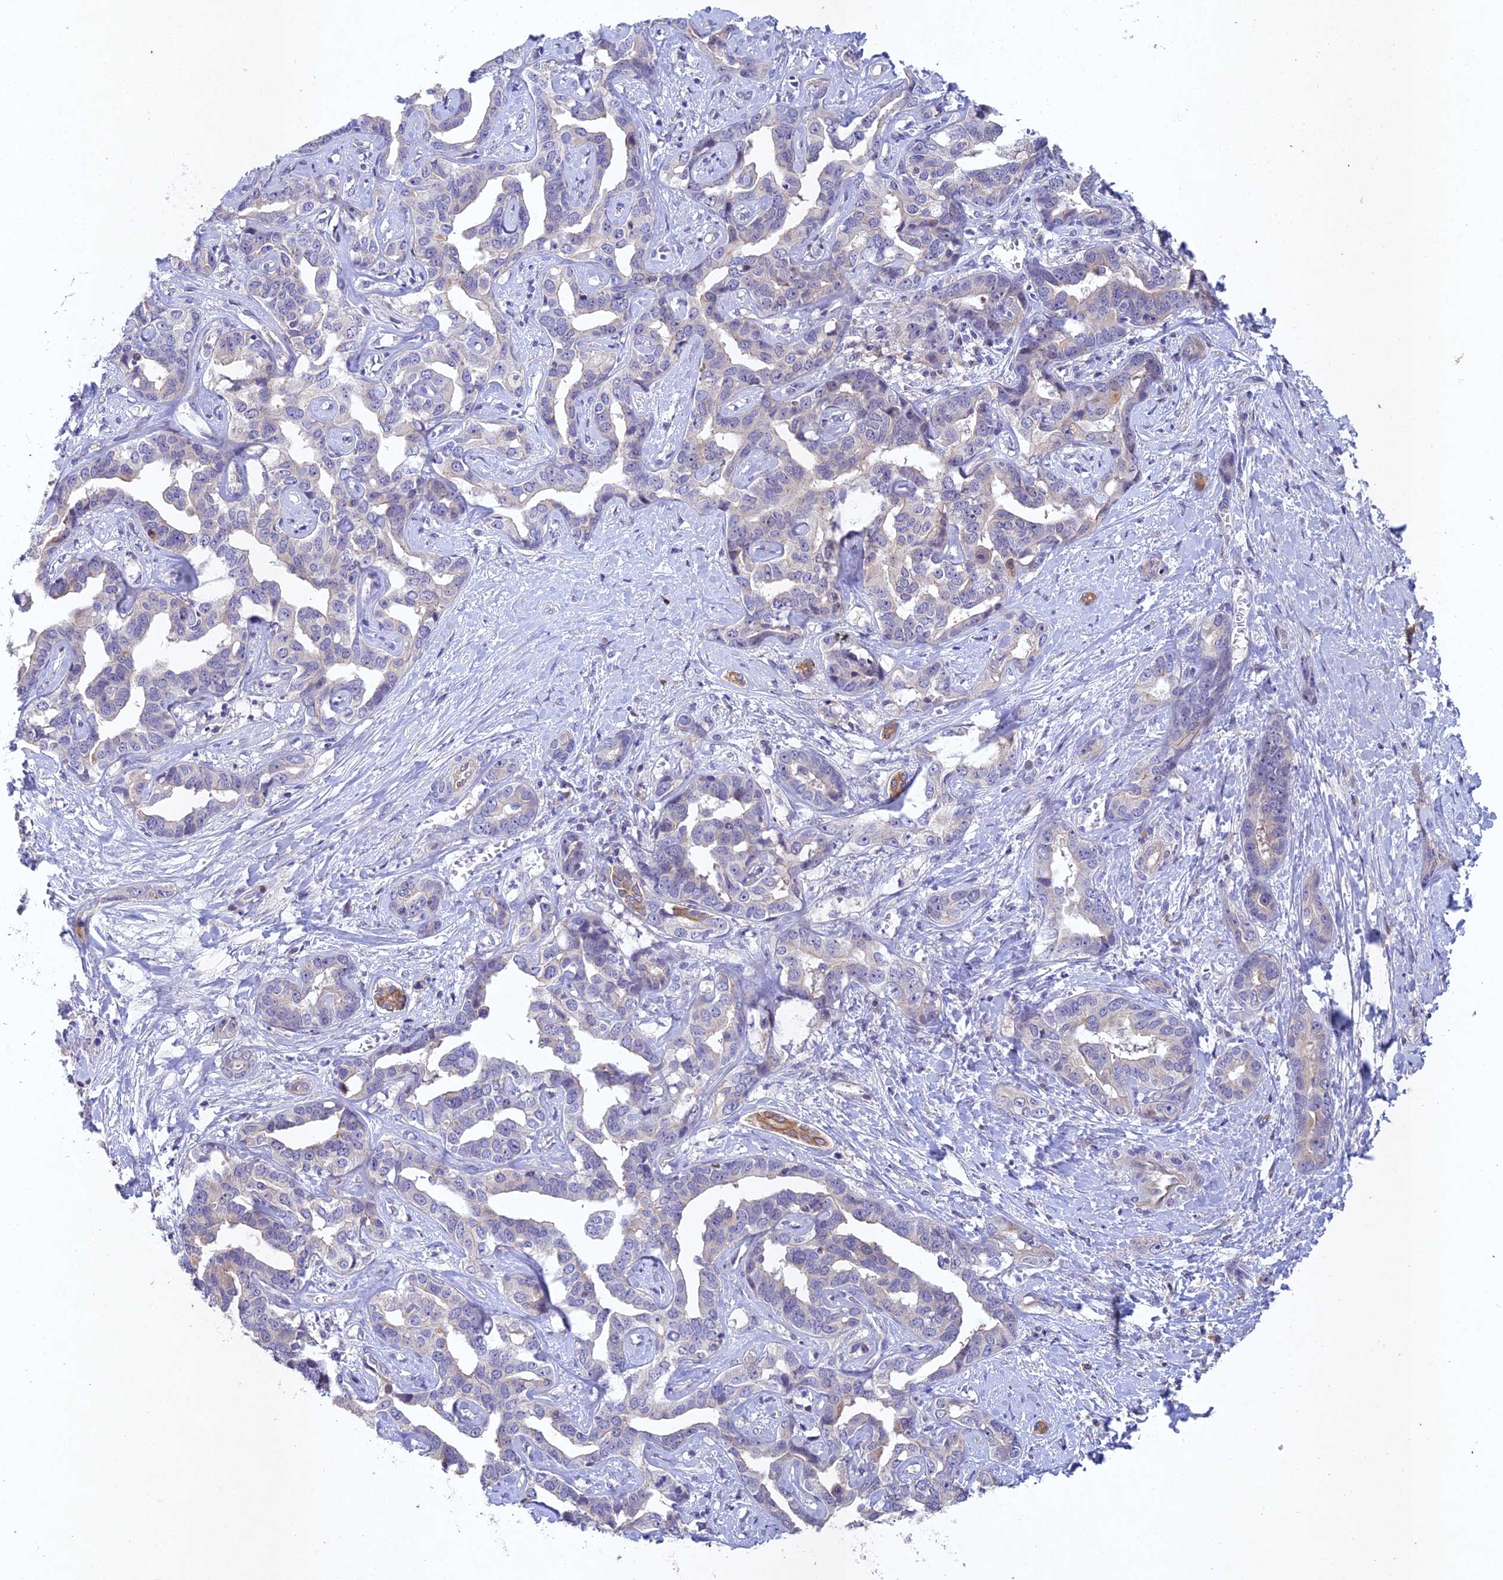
{"staining": {"intensity": "negative", "quantity": "none", "location": "none"}, "tissue": "liver cancer", "cell_type": "Tumor cells", "image_type": "cancer", "snomed": [{"axis": "morphology", "description": "Cholangiocarcinoma"}, {"axis": "topography", "description": "Liver"}], "caption": "There is no significant expression in tumor cells of cholangiocarcinoma (liver).", "gene": "NSMCE1", "patient": {"sex": "male", "age": 59}}